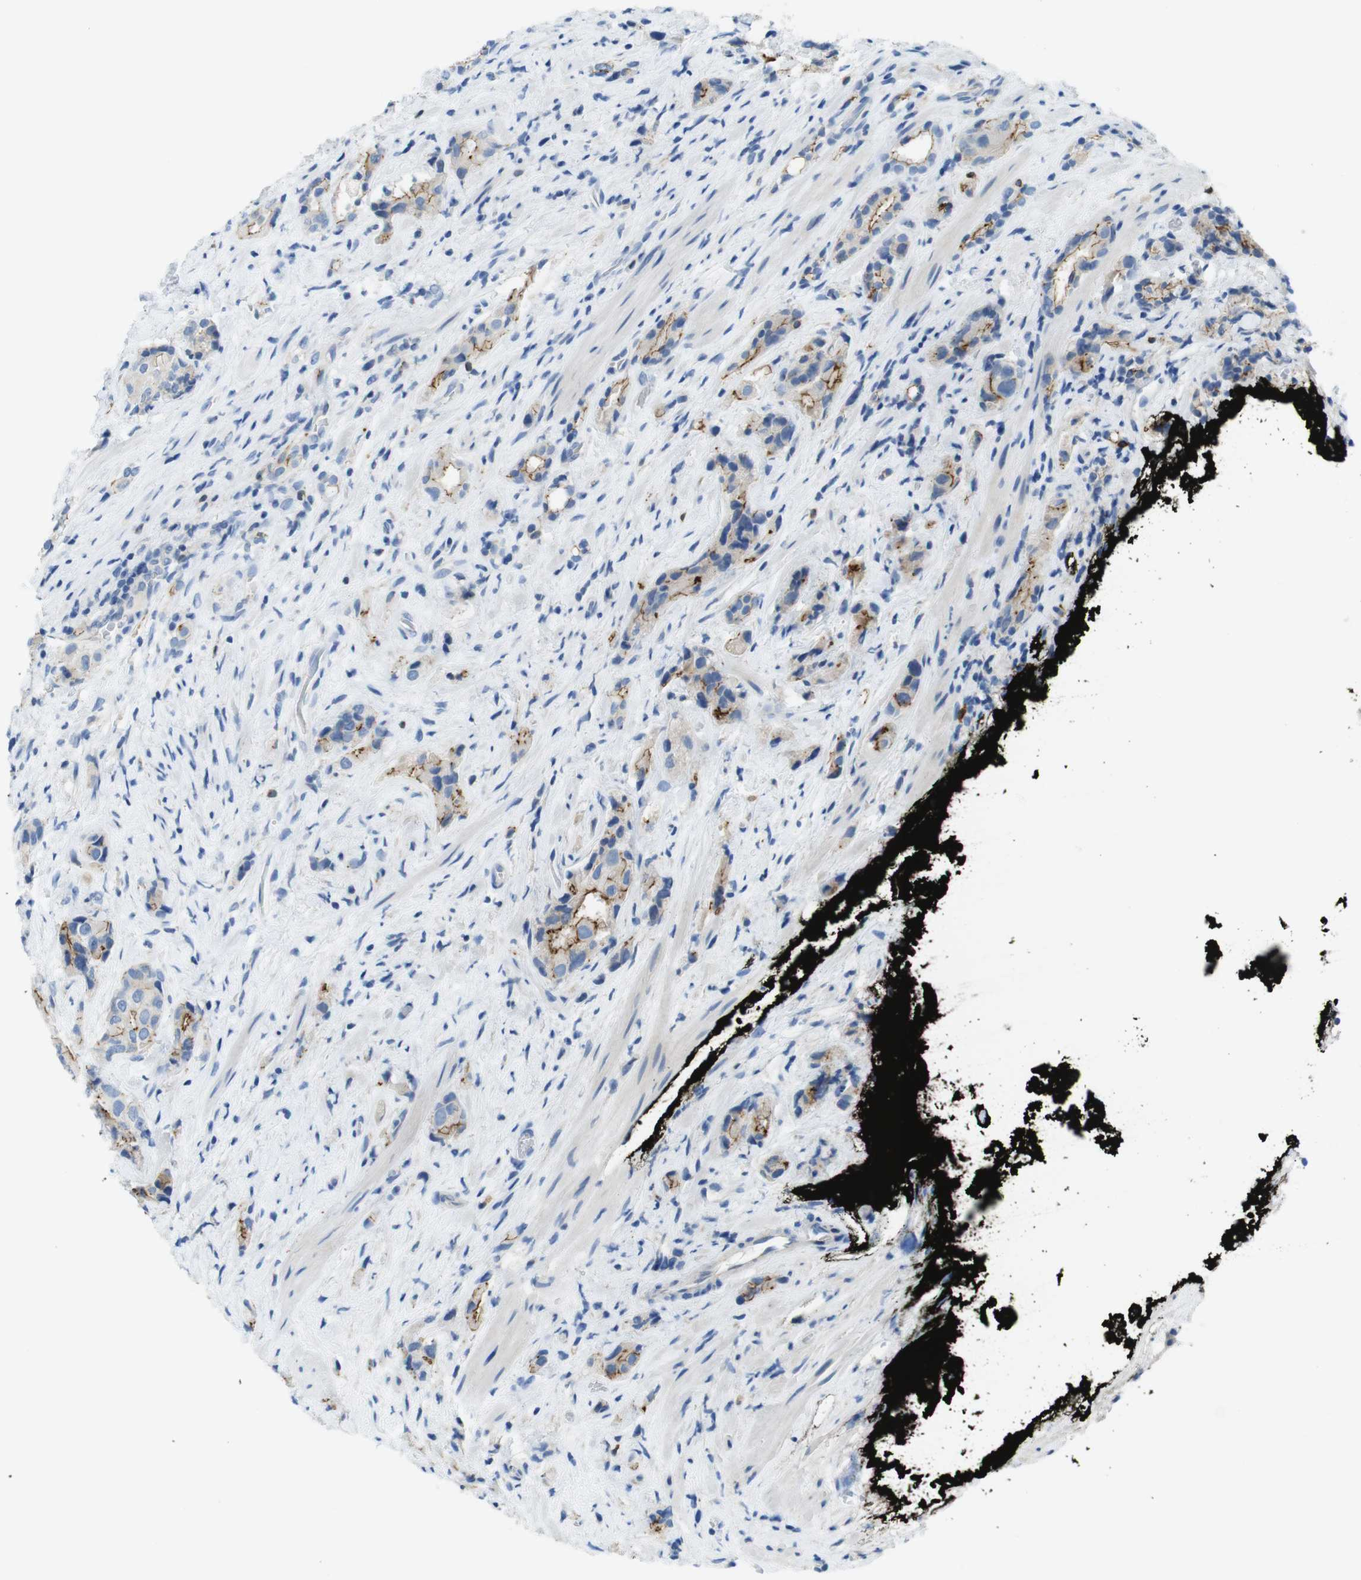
{"staining": {"intensity": "weak", "quantity": "25%-75%", "location": "cytoplasmic/membranous"}, "tissue": "prostate cancer", "cell_type": "Tumor cells", "image_type": "cancer", "snomed": [{"axis": "morphology", "description": "Adenocarcinoma, High grade"}, {"axis": "topography", "description": "Prostate"}], "caption": "Immunohistochemistry (IHC) (DAB) staining of human prostate cancer exhibits weak cytoplasmic/membranous protein staining in approximately 25%-75% of tumor cells.", "gene": "TJP3", "patient": {"sex": "male", "age": 71}}